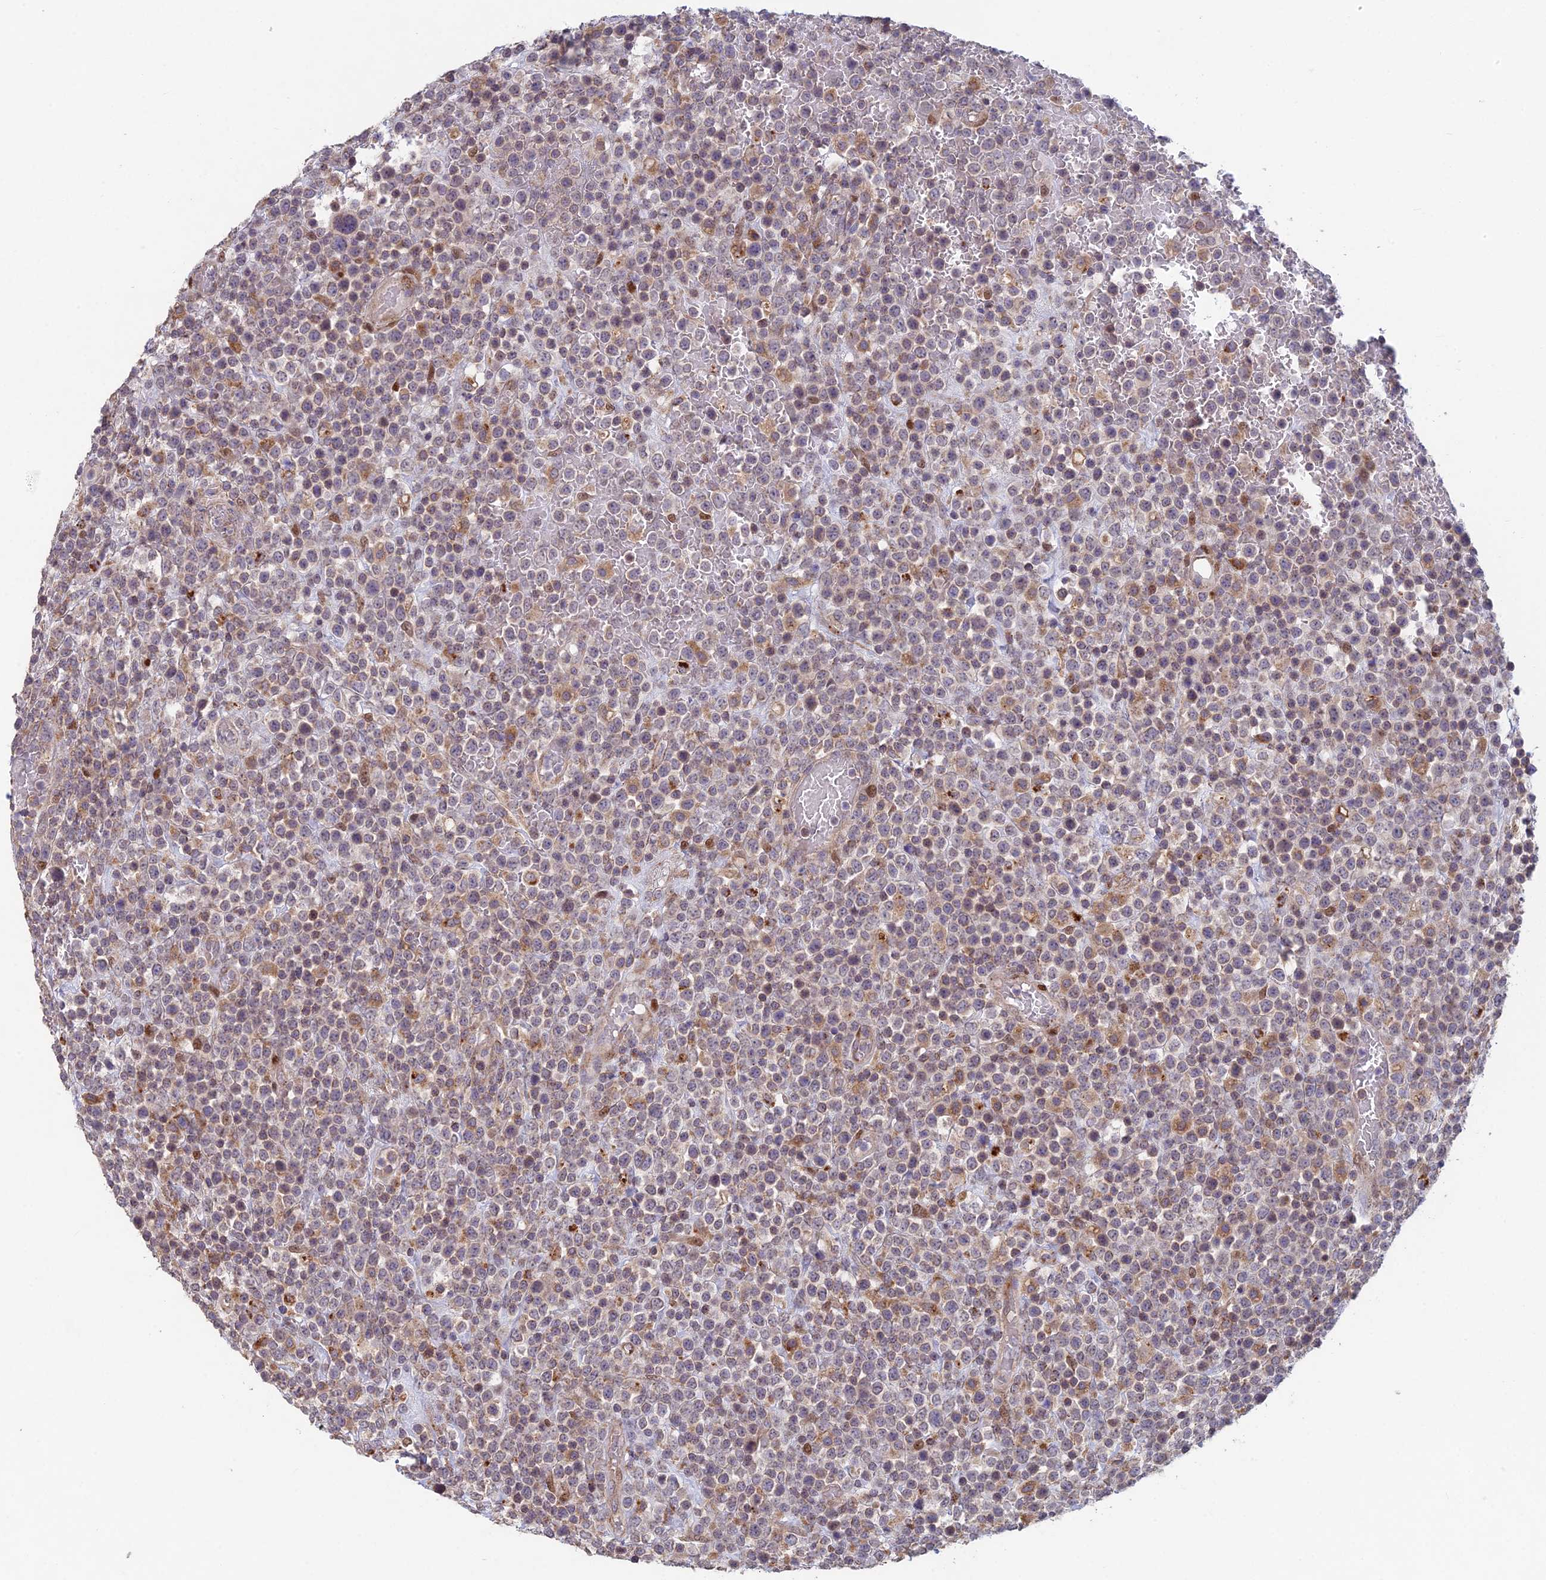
{"staining": {"intensity": "moderate", "quantity": "25%-75%", "location": "cytoplasmic/membranous"}, "tissue": "lymphoma", "cell_type": "Tumor cells", "image_type": "cancer", "snomed": [{"axis": "morphology", "description": "Malignant lymphoma, non-Hodgkin's type, High grade"}, {"axis": "topography", "description": "Colon"}], "caption": "A medium amount of moderate cytoplasmic/membranous expression is identified in approximately 25%-75% of tumor cells in lymphoma tissue. The staining was performed using DAB to visualize the protein expression in brown, while the nuclei were stained in blue with hematoxylin (Magnification: 20x).", "gene": "FOXS1", "patient": {"sex": "female", "age": 53}}